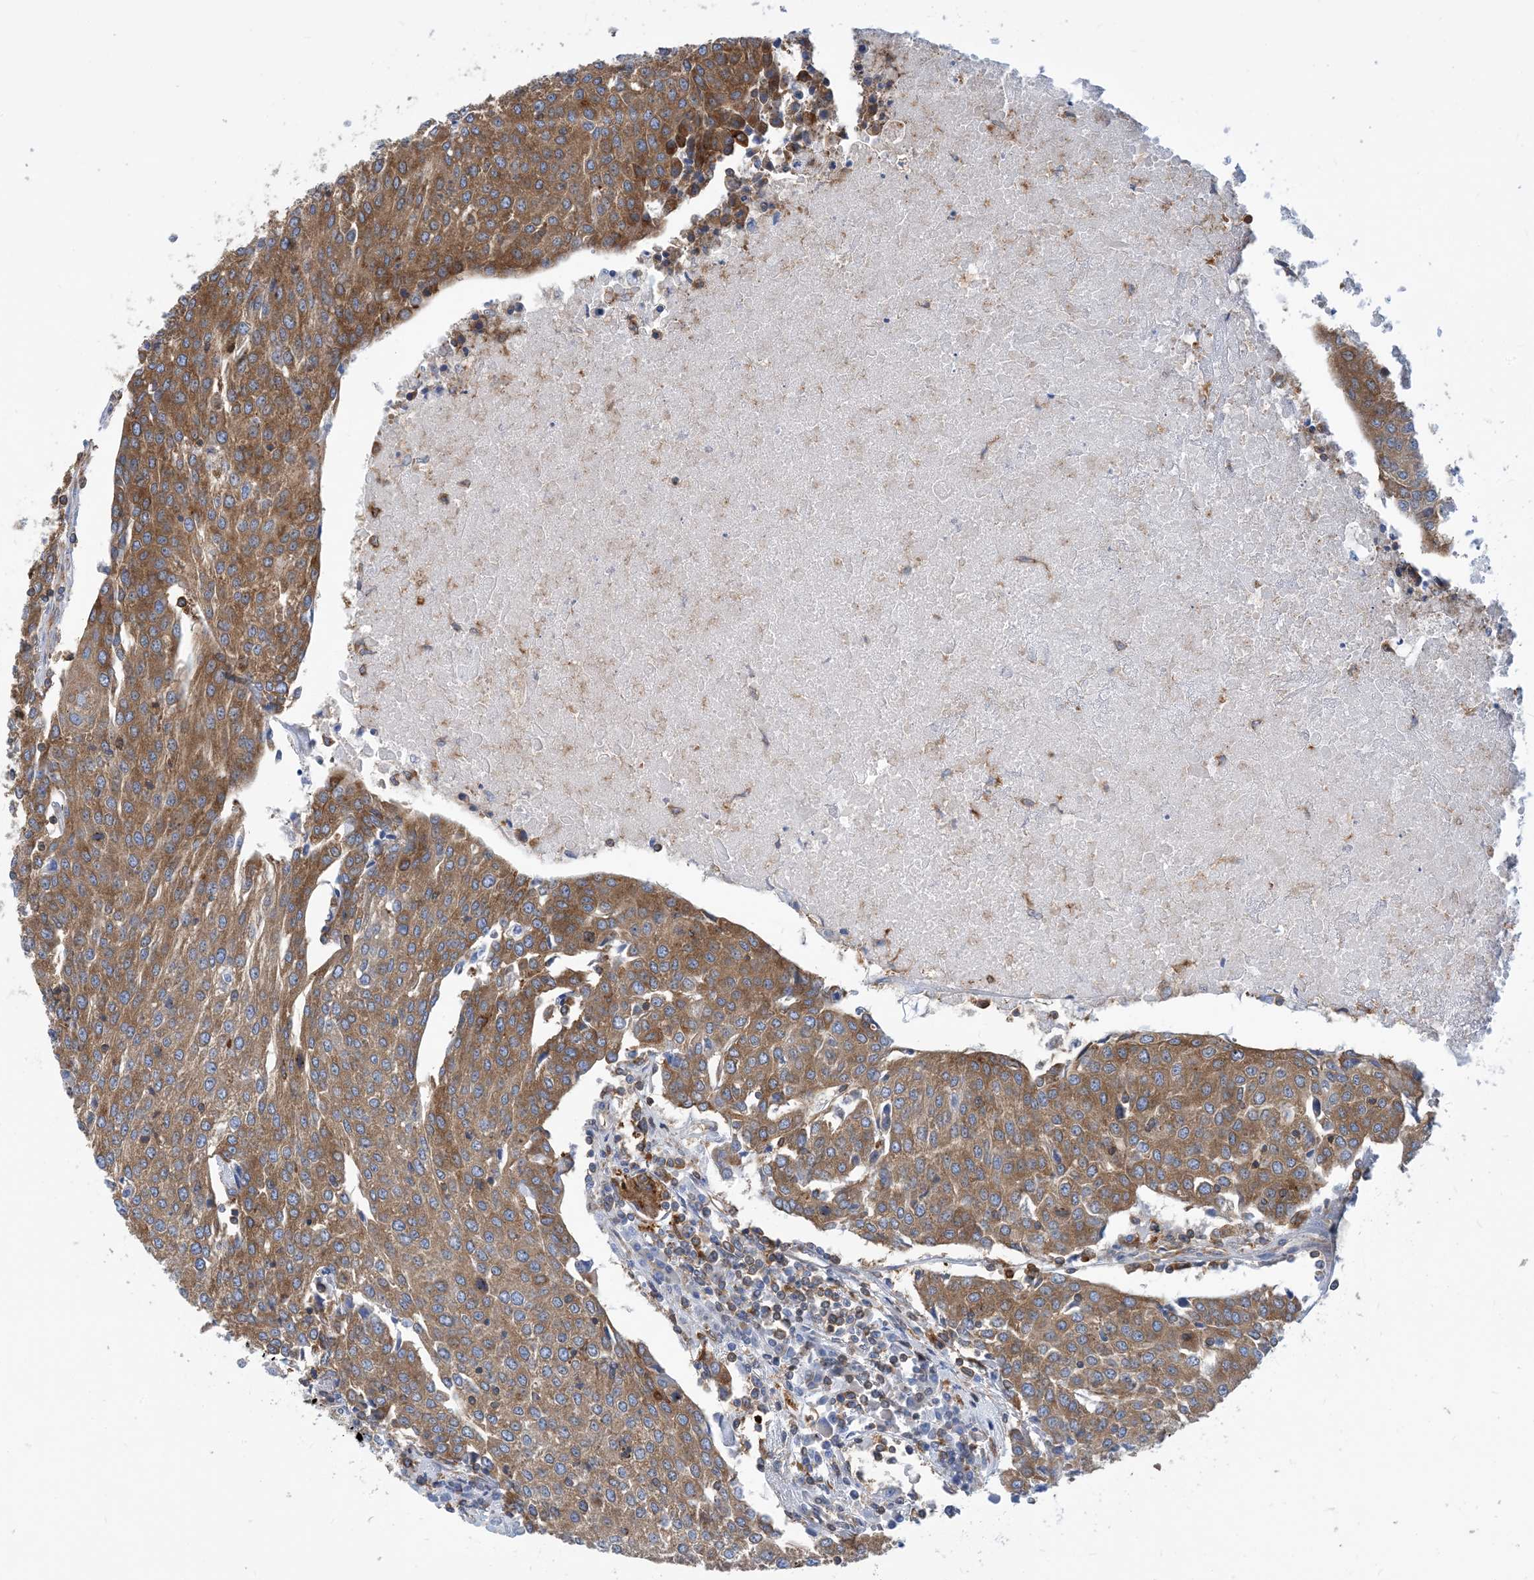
{"staining": {"intensity": "moderate", "quantity": ">75%", "location": "cytoplasmic/membranous"}, "tissue": "urothelial cancer", "cell_type": "Tumor cells", "image_type": "cancer", "snomed": [{"axis": "morphology", "description": "Urothelial carcinoma, High grade"}, {"axis": "topography", "description": "Urinary bladder"}], "caption": "The immunohistochemical stain labels moderate cytoplasmic/membranous expression in tumor cells of urothelial cancer tissue.", "gene": "DYNC1LI1", "patient": {"sex": "female", "age": 85}}